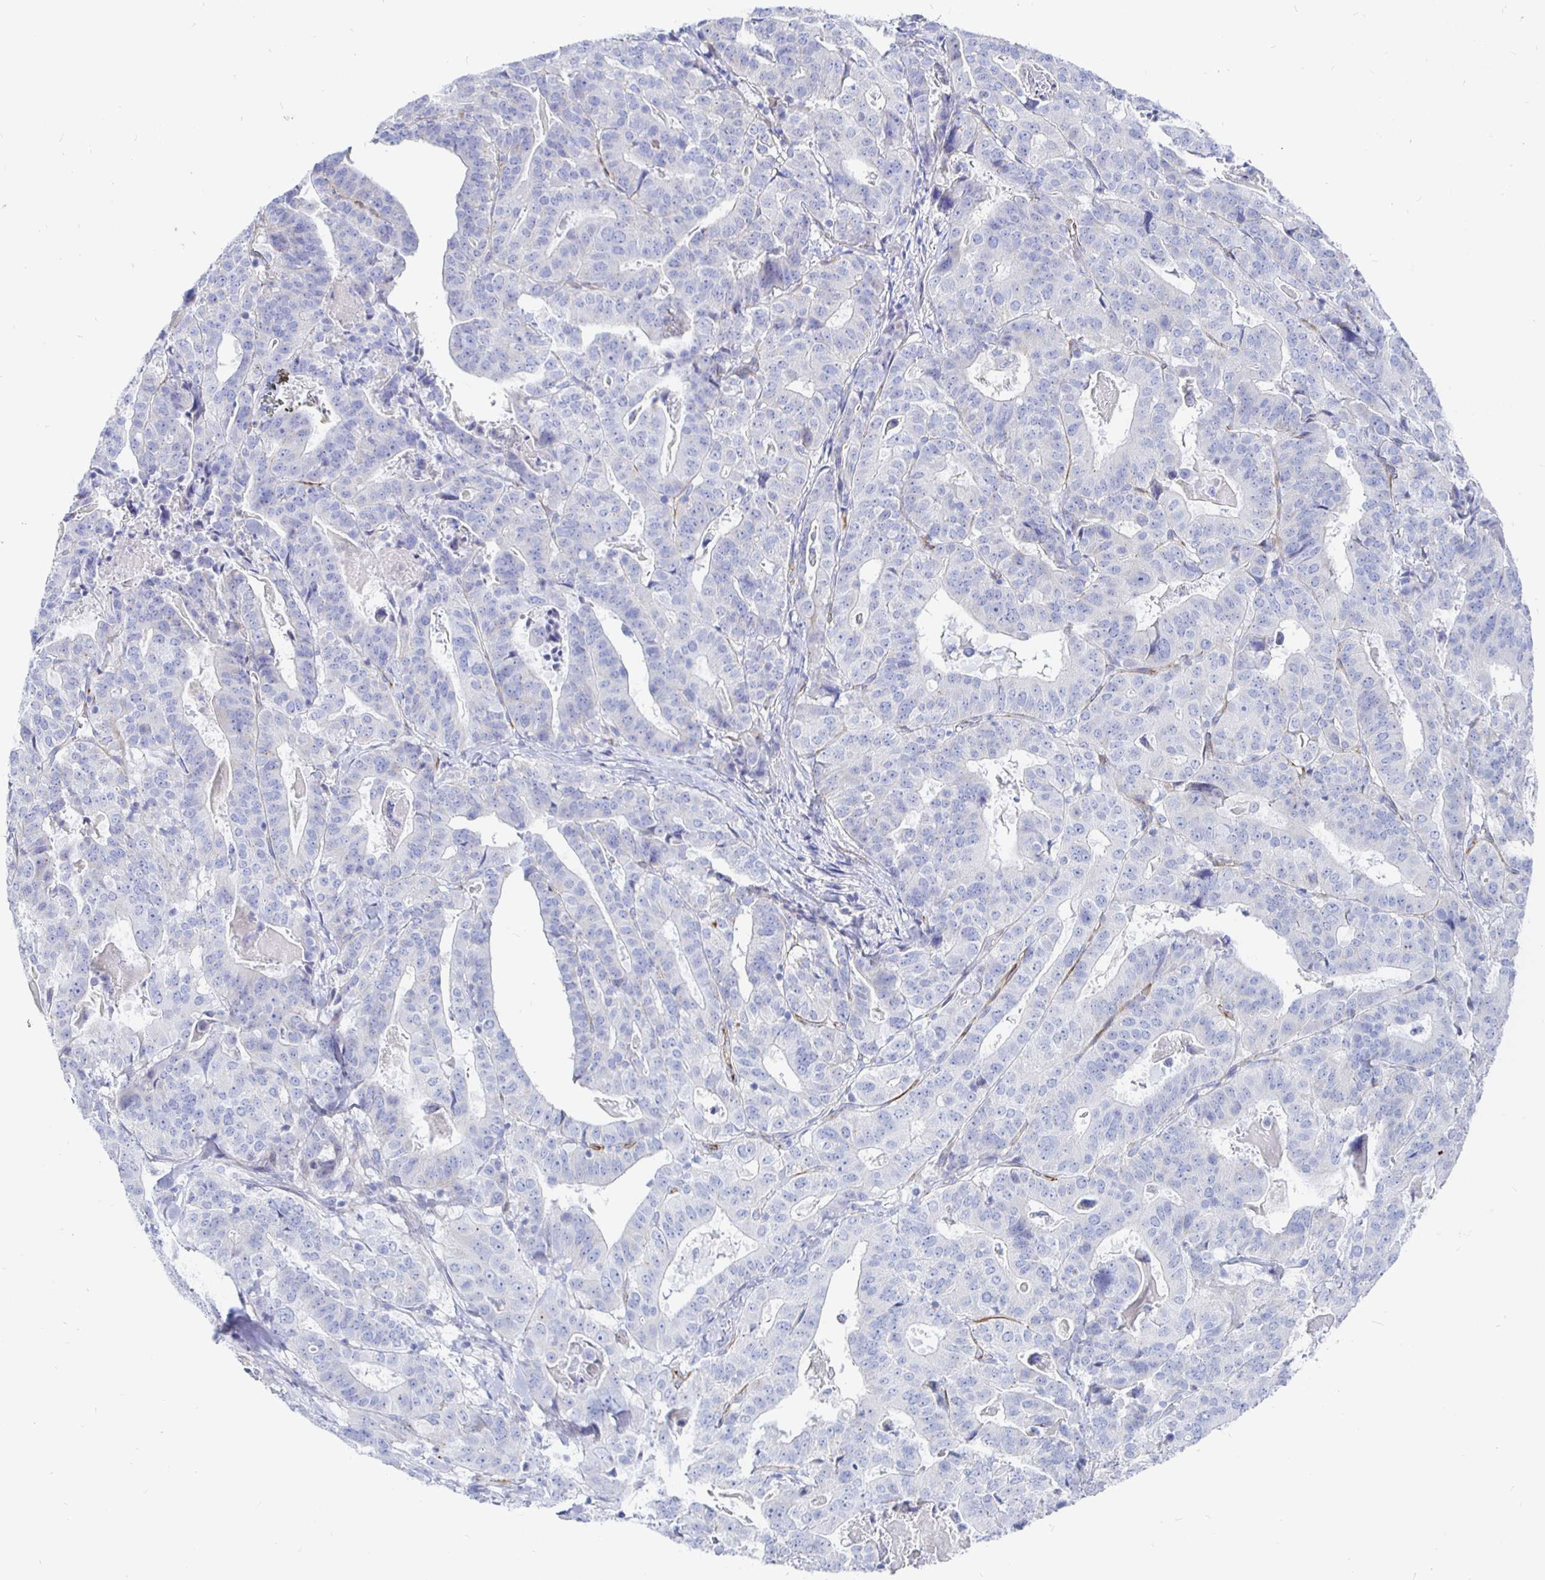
{"staining": {"intensity": "negative", "quantity": "none", "location": "none"}, "tissue": "stomach cancer", "cell_type": "Tumor cells", "image_type": "cancer", "snomed": [{"axis": "morphology", "description": "Adenocarcinoma, NOS"}, {"axis": "topography", "description": "Stomach"}], "caption": "Tumor cells are negative for brown protein staining in stomach adenocarcinoma.", "gene": "COX16", "patient": {"sex": "male", "age": 48}}